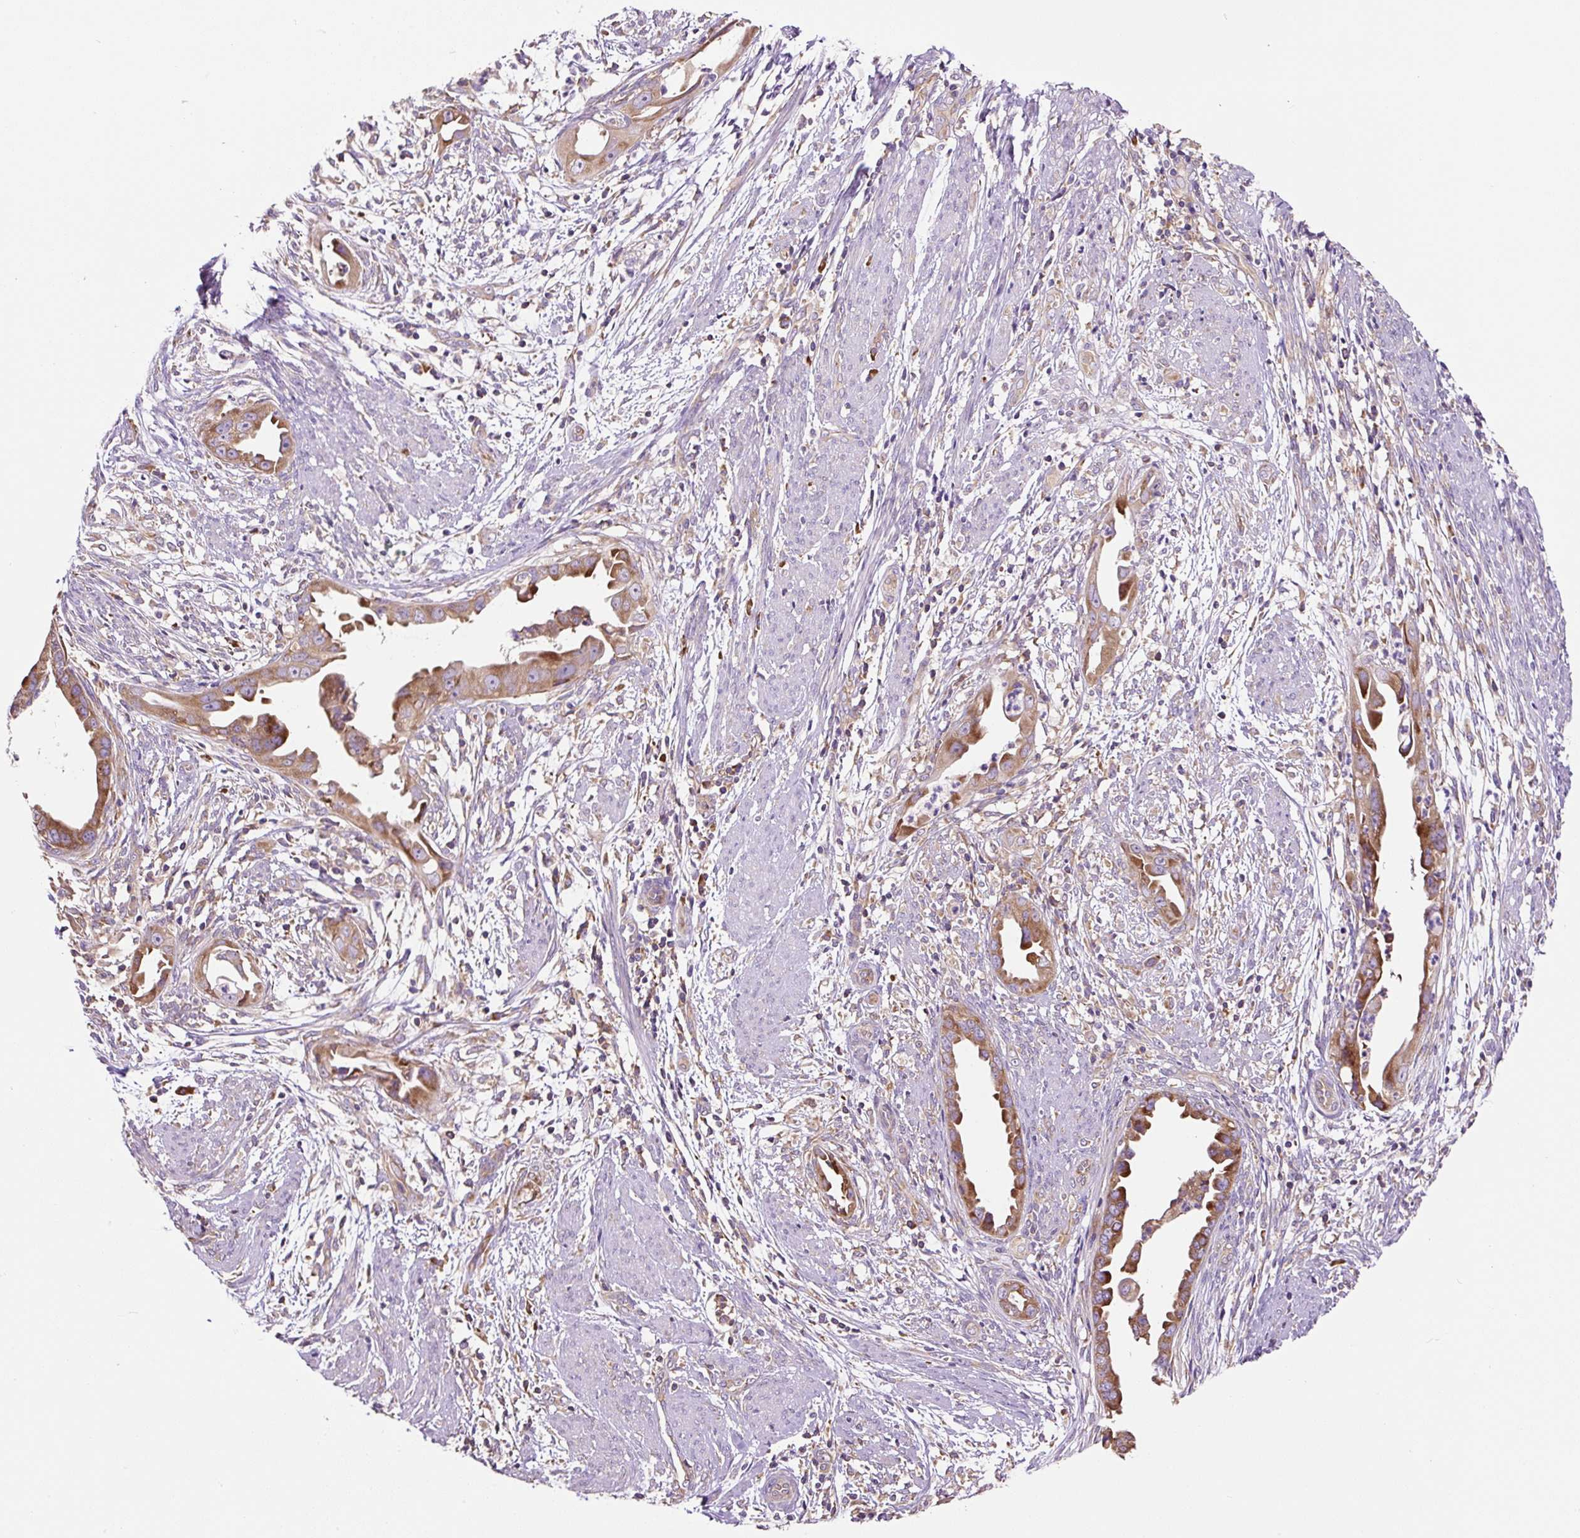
{"staining": {"intensity": "moderate", "quantity": ">75%", "location": "cytoplasmic/membranous"}, "tissue": "endometrial cancer", "cell_type": "Tumor cells", "image_type": "cancer", "snomed": [{"axis": "morphology", "description": "Adenocarcinoma, NOS"}, {"axis": "topography", "description": "Endometrium"}], "caption": "Protein analysis of adenocarcinoma (endometrial) tissue displays moderate cytoplasmic/membranous expression in about >75% of tumor cells. Ihc stains the protein of interest in brown and the nuclei are stained blue.", "gene": "RPS23", "patient": {"sex": "female", "age": 57}}